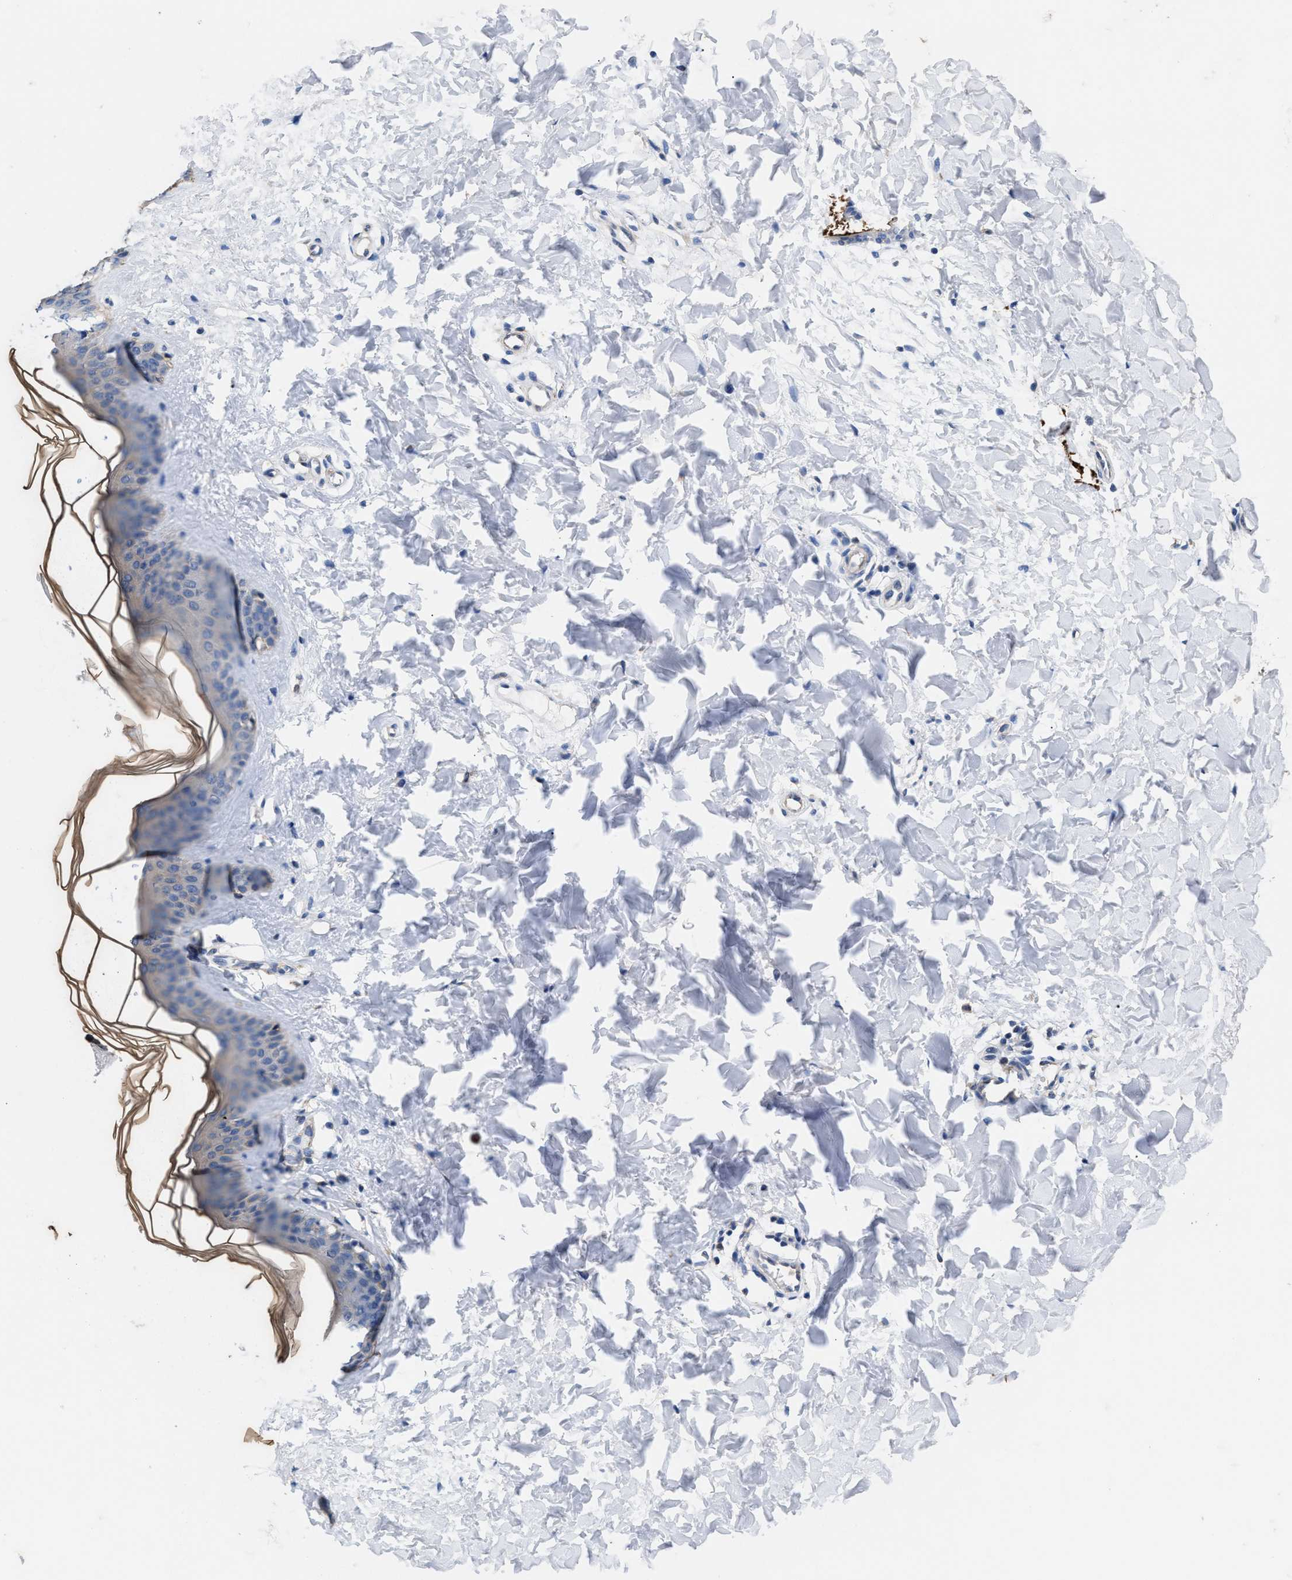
{"staining": {"intensity": "weak", "quantity": ">75%", "location": "cytoplasmic/membranous"}, "tissue": "skin", "cell_type": "Fibroblasts", "image_type": "normal", "snomed": [{"axis": "morphology", "description": "Normal tissue, NOS"}, {"axis": "topography", "description": "Skin"}], "caption": "Protein expression analysis of unremarkable human skin reveals weak cytoplasmic/membranous expression in approximately >75% of fibroblasts. The protein is shown in brown color, while the nuclei are stained blue.", "gene": "ACLY", "patient": {"sex": "female", "age": 17}}